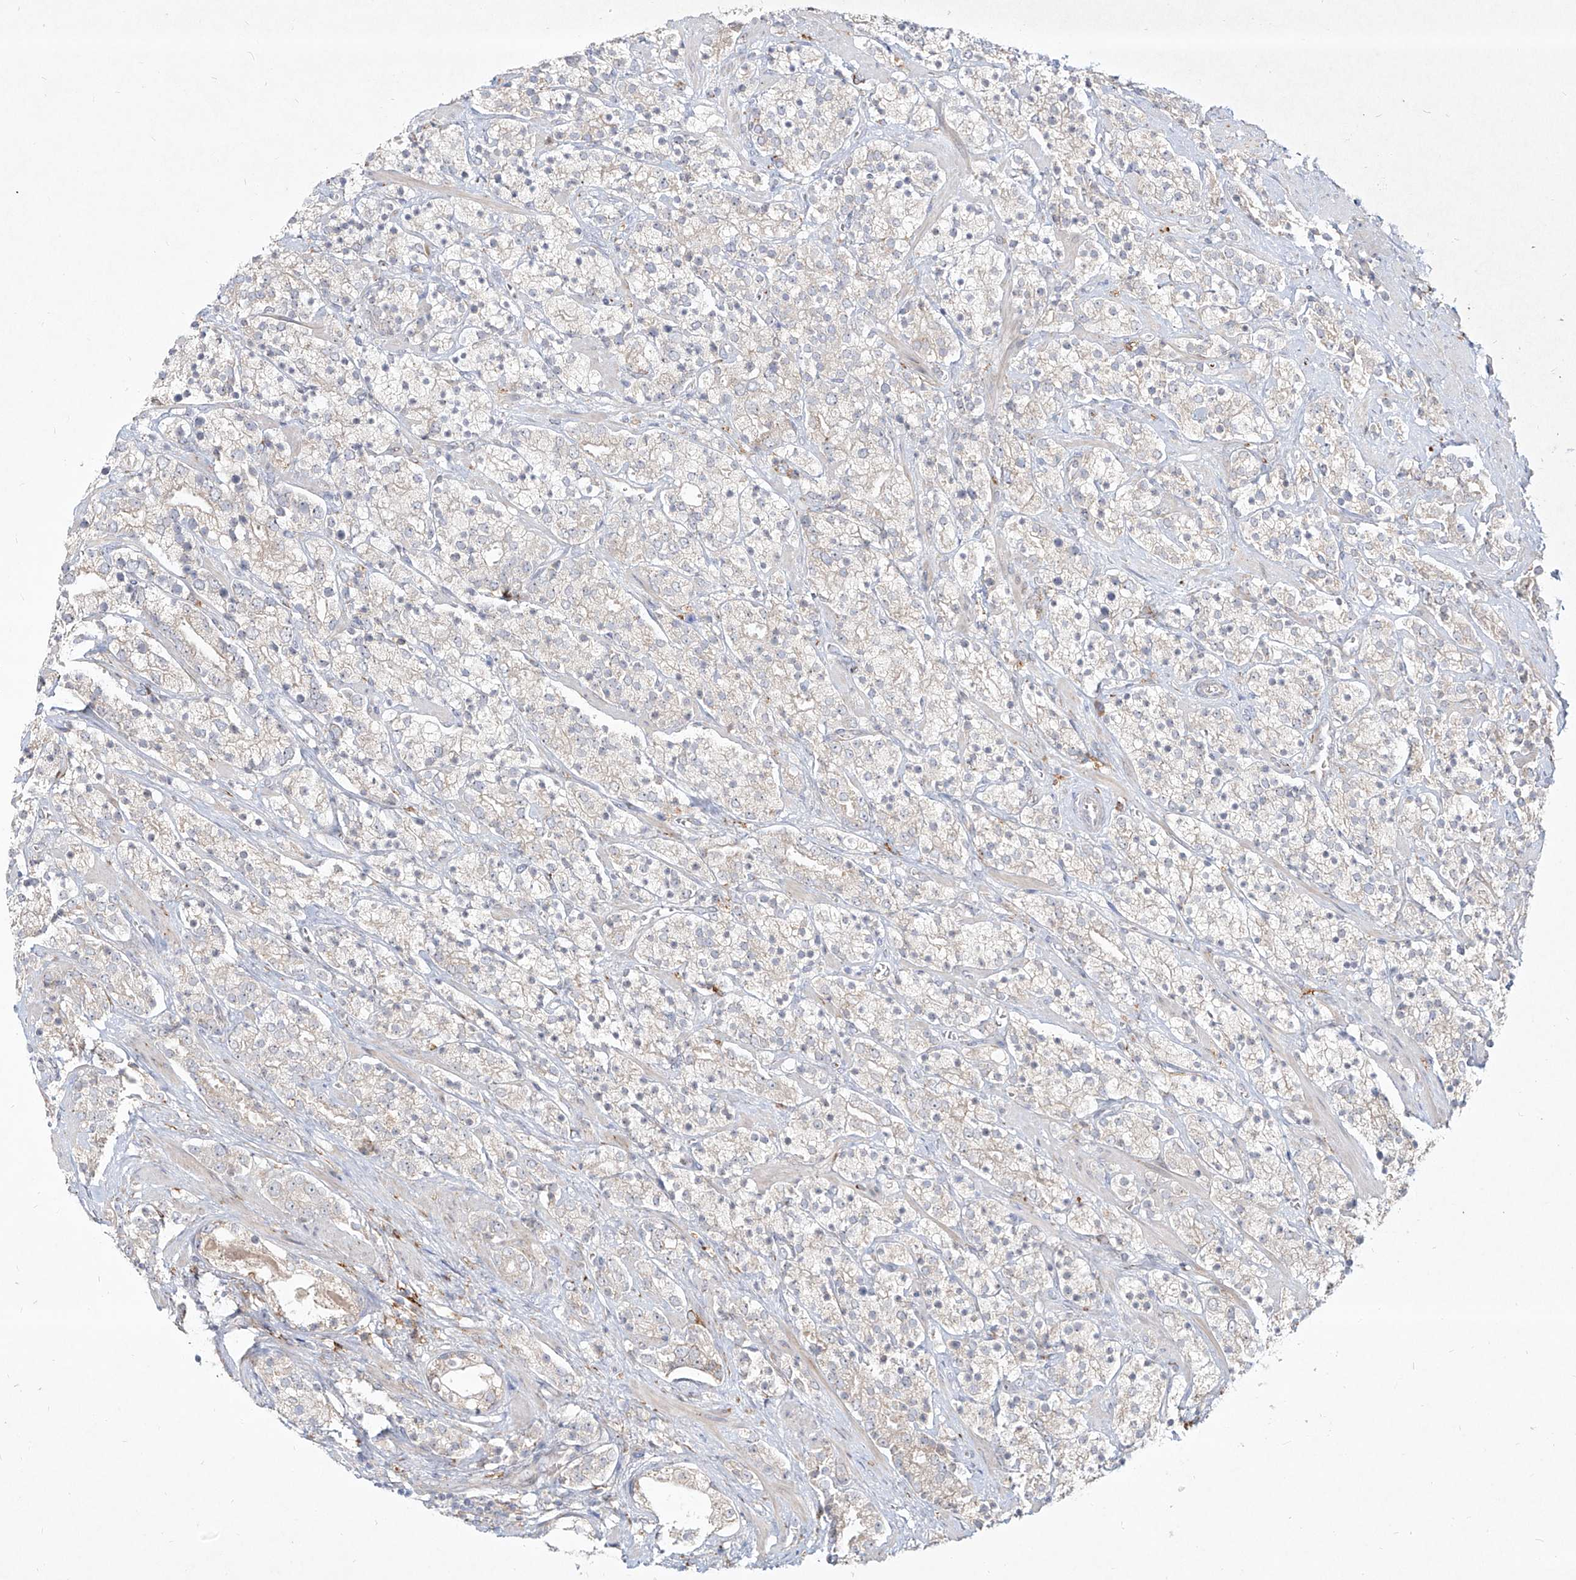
{"staining": {"intensity": "negative", "quantity": "none", "location": "none"}, "tissue": "prostate cancer", "cell_type": "Tumor cells", "image_type": "cancer", "snomed": [{"axis": "morphology", "description": "Adenocarcinoma, High grade"}, {"axis": "topography", "description": "Prostate"}], "caption": "This histopathology image is of prostate adenocarcinoma (high-grade) stained with IHC to label a protein in brown with the nuclei are counter-stained blue. There is no expression in tumor cells. (Brightfield microscopy of DAB (3,3'-diaminobenzidine) IHC at high magnification).", "gene": "CD209", "patient": {"sex": "male", "age": 71}}